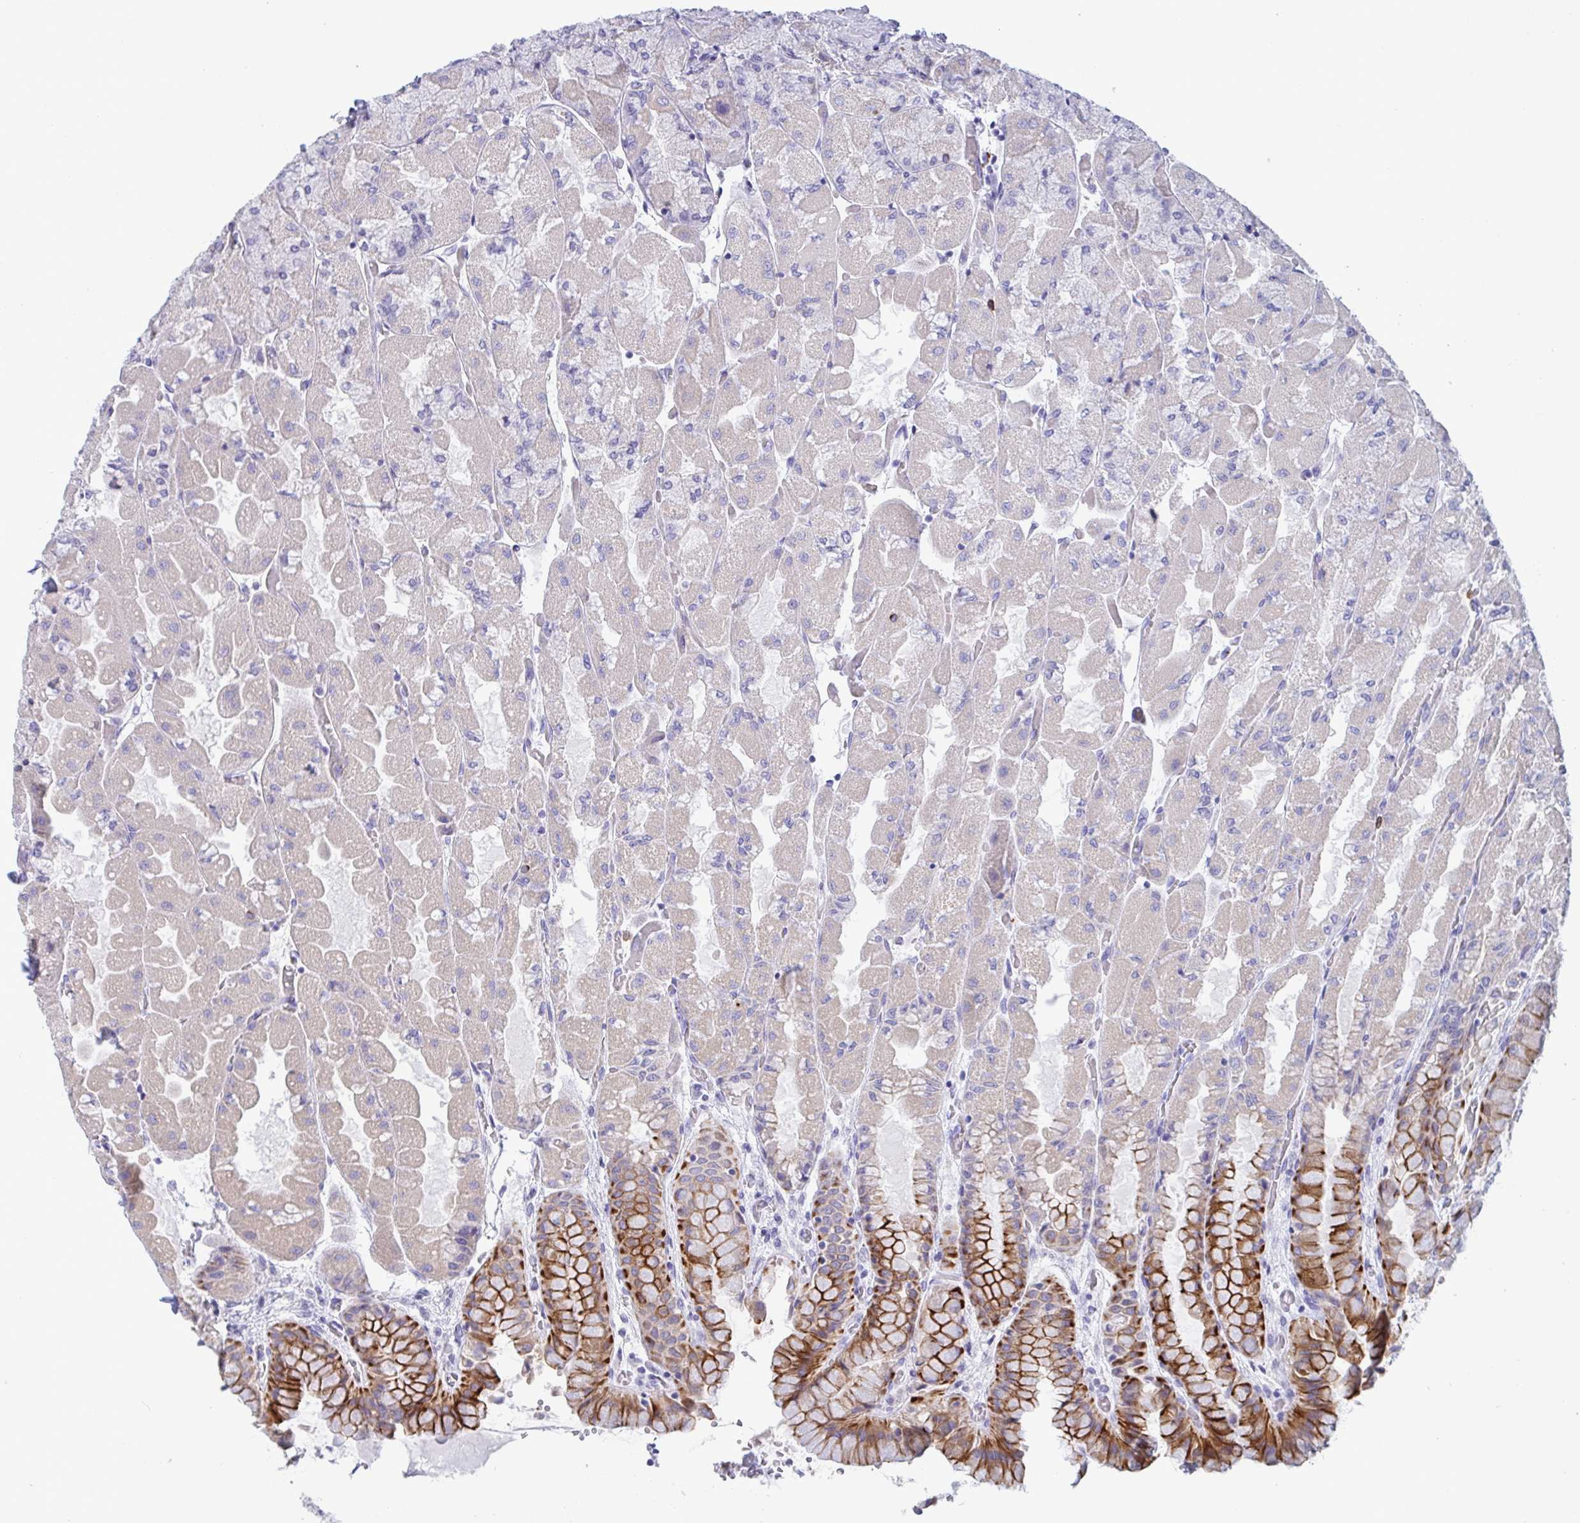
{"staining": {"intensity": "strong", "quantity": "<25%", "location": "cytoplasmic/membranous"}, "tissue": "stomach", "cell_type": "Glandular cells", "image_type": "normal", "snomed": [{"axis": "morphology", "description": "Normal tissue, NOS"}, {"axis": "topography", "description": "Stomach"}], "caption": "Protein analysis of normal stomach displays strong cytoplasmic/membranous positivity in about <25% of glandular cells.", "gene": "TAS2R38", "patient": {"sex": "female", "age": 61}}